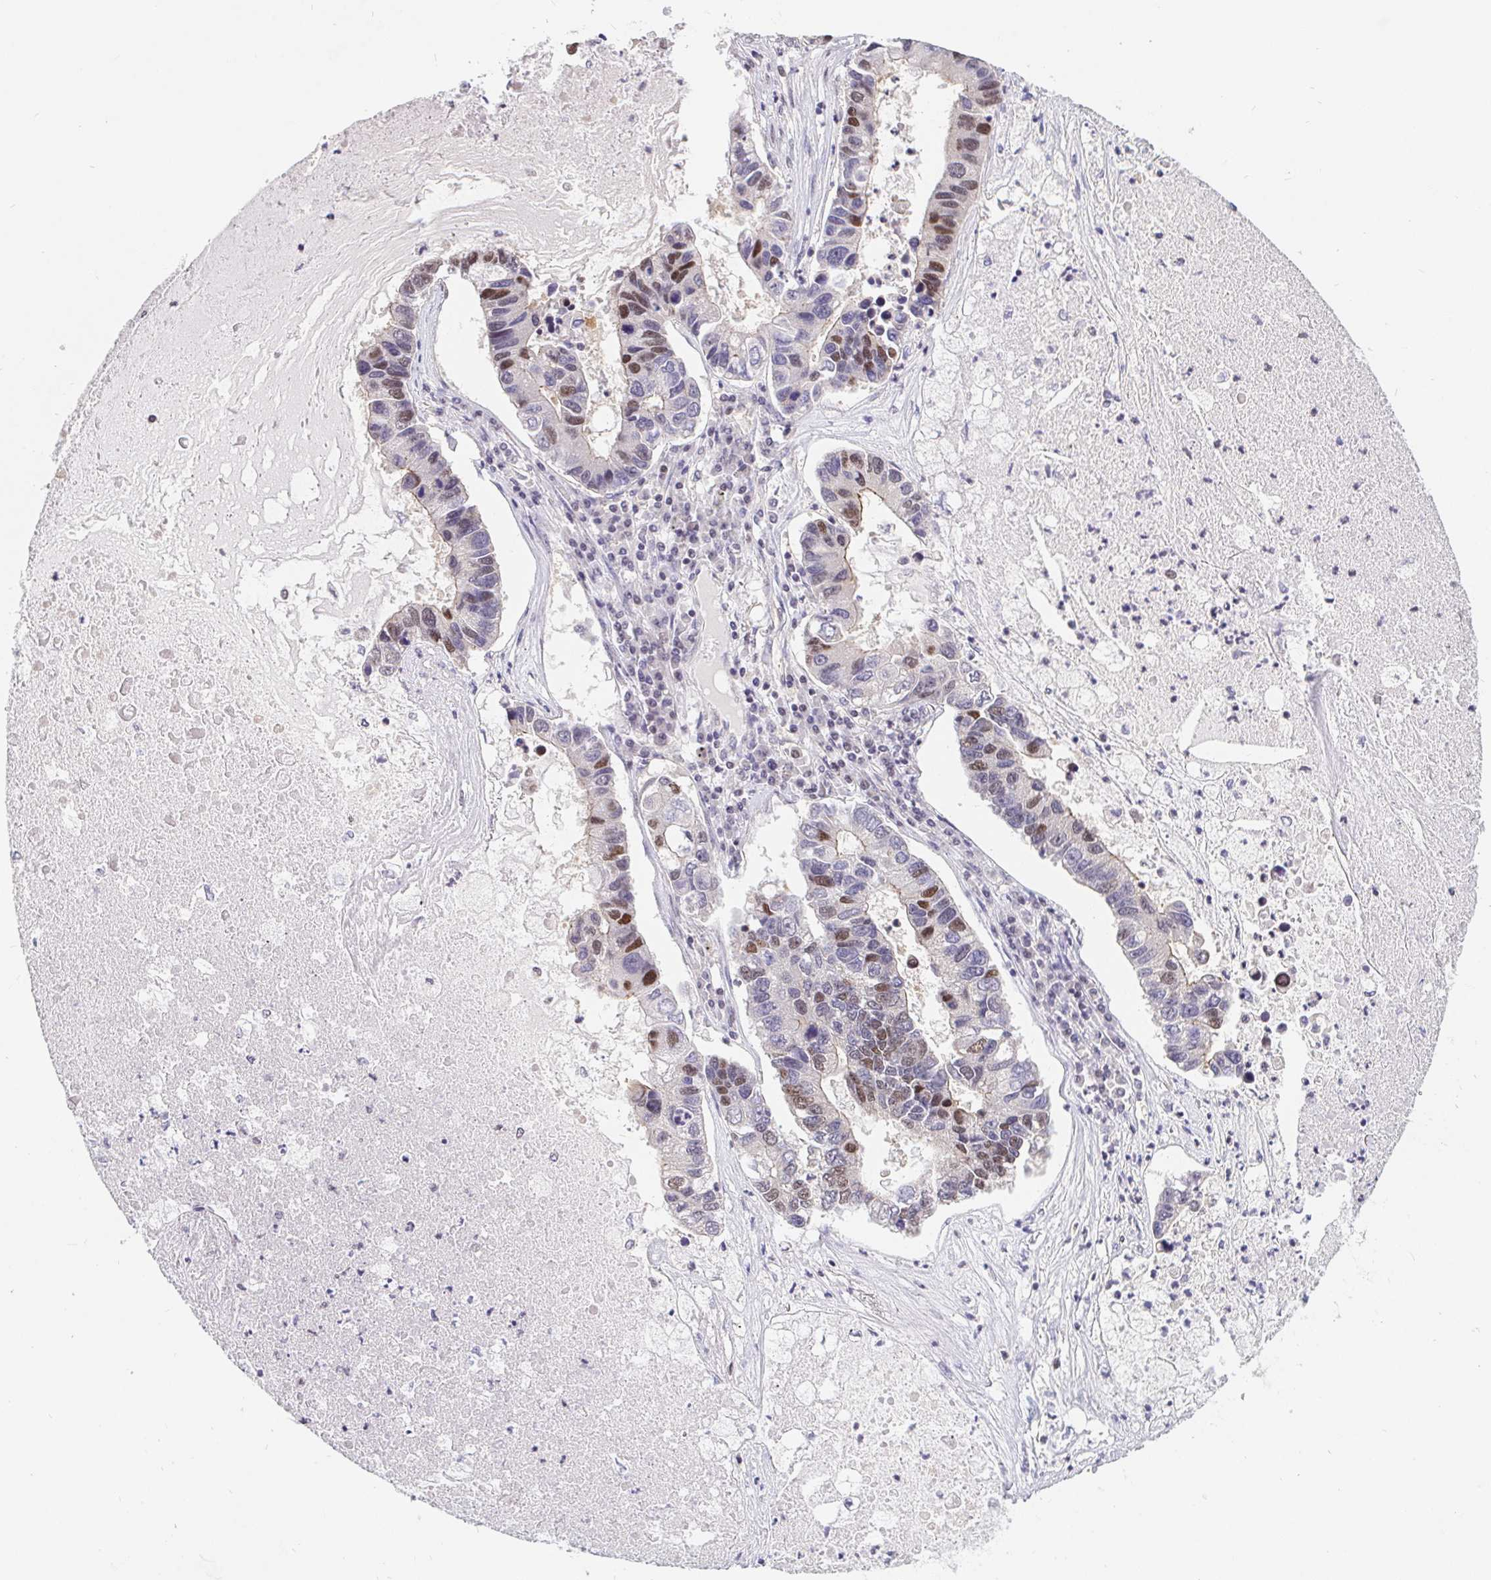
{"staining": {"intensity": "weak", "quantity": "<25%", "location": "nuclear"}, "tissue": "lung cancer", "cell_type": "Tumor cells", "image_type": "cancer", "snomed": [{"axis": "morphology", "description": "Adenocarcinoma, NOS"}, {"axis": "topography", "description": "Bronchus"}, {"axis": "topography", "description": "Lung"}], "caption": "High magnification brightfield microscopy of adenocarcinoma (lung) stained with DAB (brown) and counterstained with hematoxylin (blue): tumor cells show no significant staining.", "gene": "POU2F1", "patient": {"sex": "female", "age": 51}}